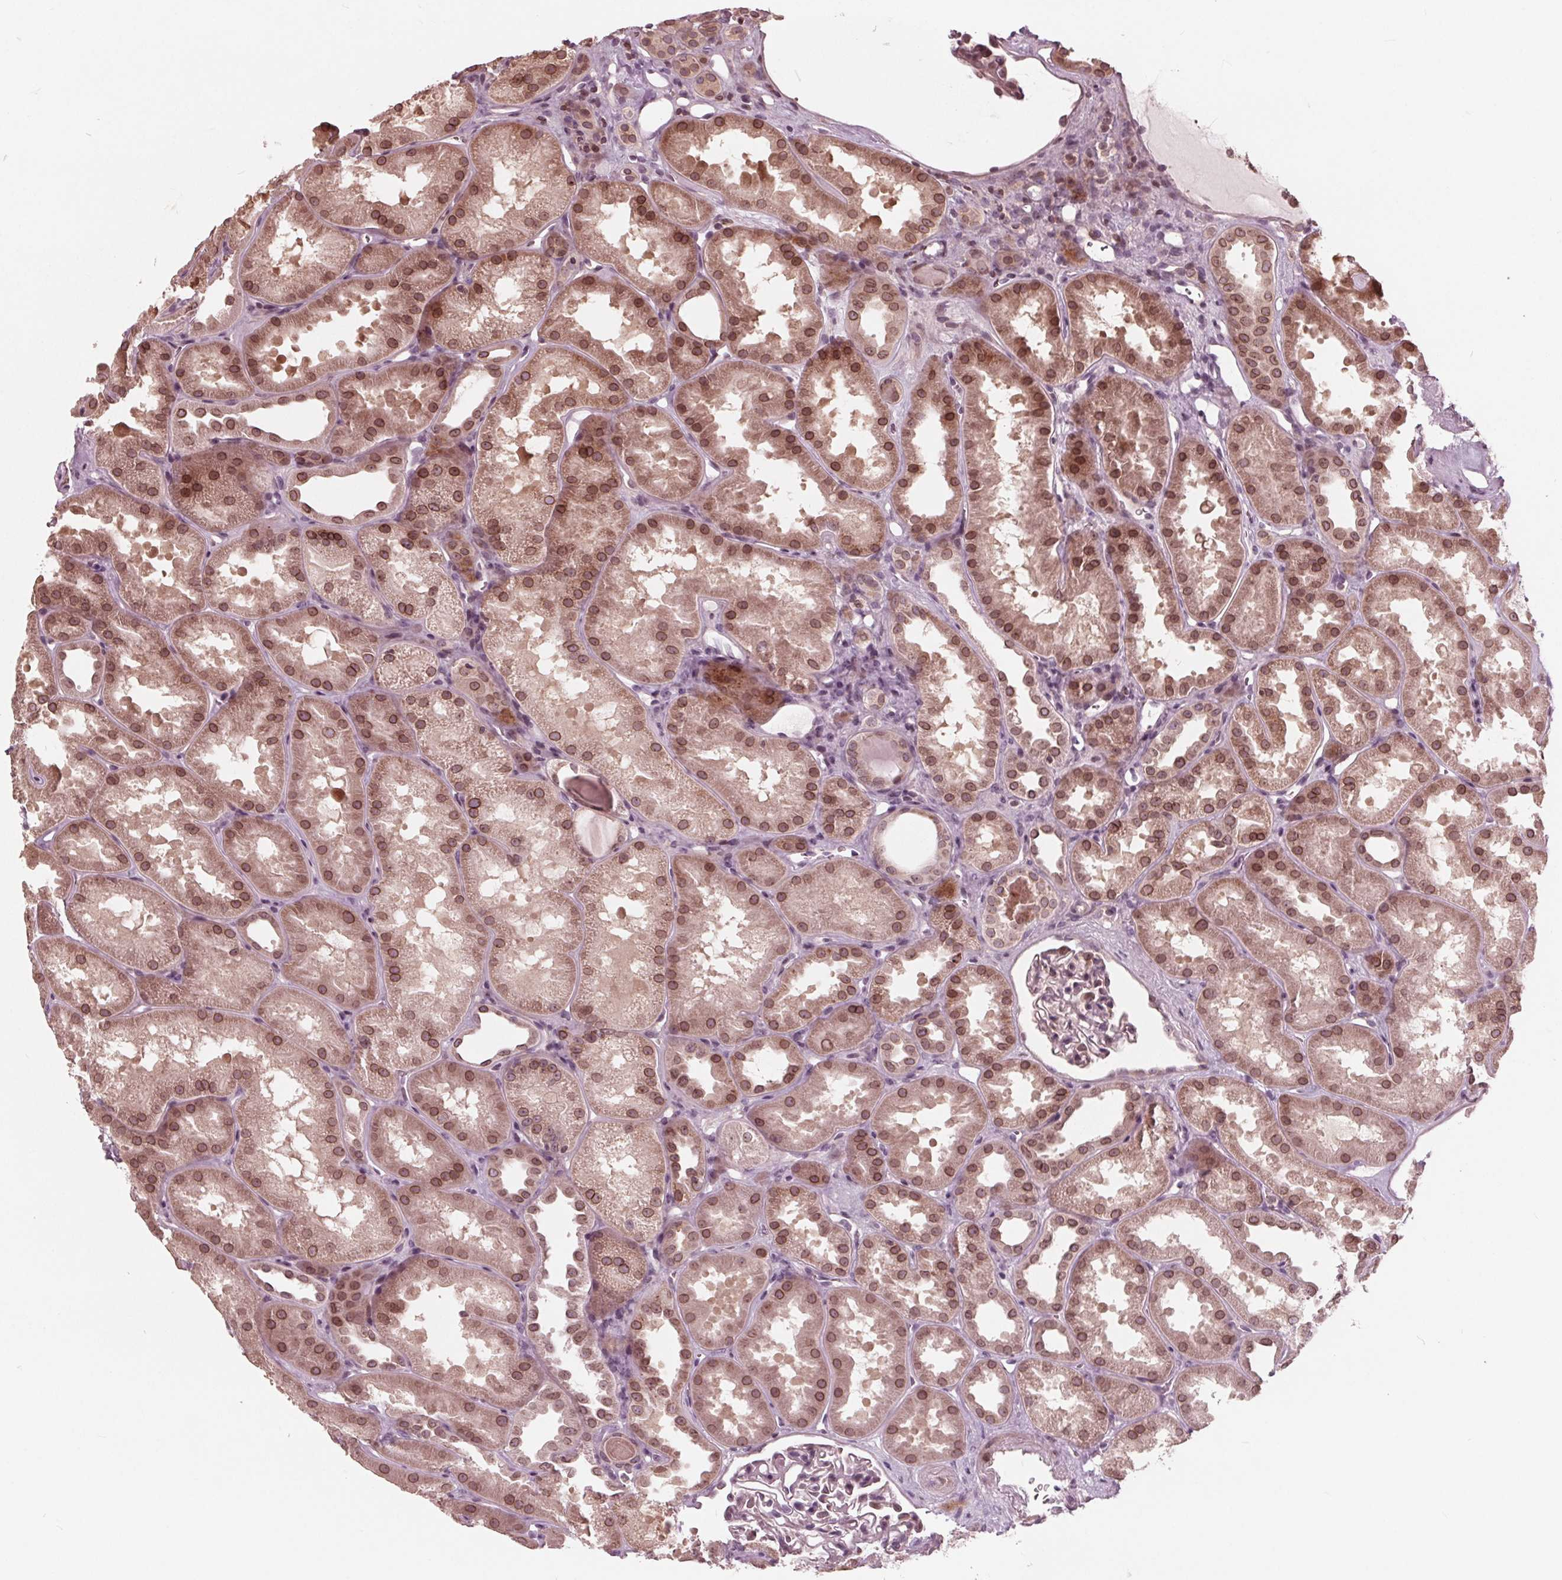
{"staining": {"intensity": "moderate", "quantity": "<25%", "location": "nuclear"}, "tissue": "kidney", "cell_type": "Cells in glomeruli", "image_type": "normal", "snomed": [{"axis": "morphology", "description": "Normal tissue, NOS"}, {"axis": "topography", "description": "Kidney"}], "caption": "Immunohistochemical staining of unremarkable human kidney reveals <25% levels of moderate nuclear protein positivity in approximately <25% of cells in glomeruli.", "gene": "NUP210", "patient": {"sex": "male", "age": 61}}